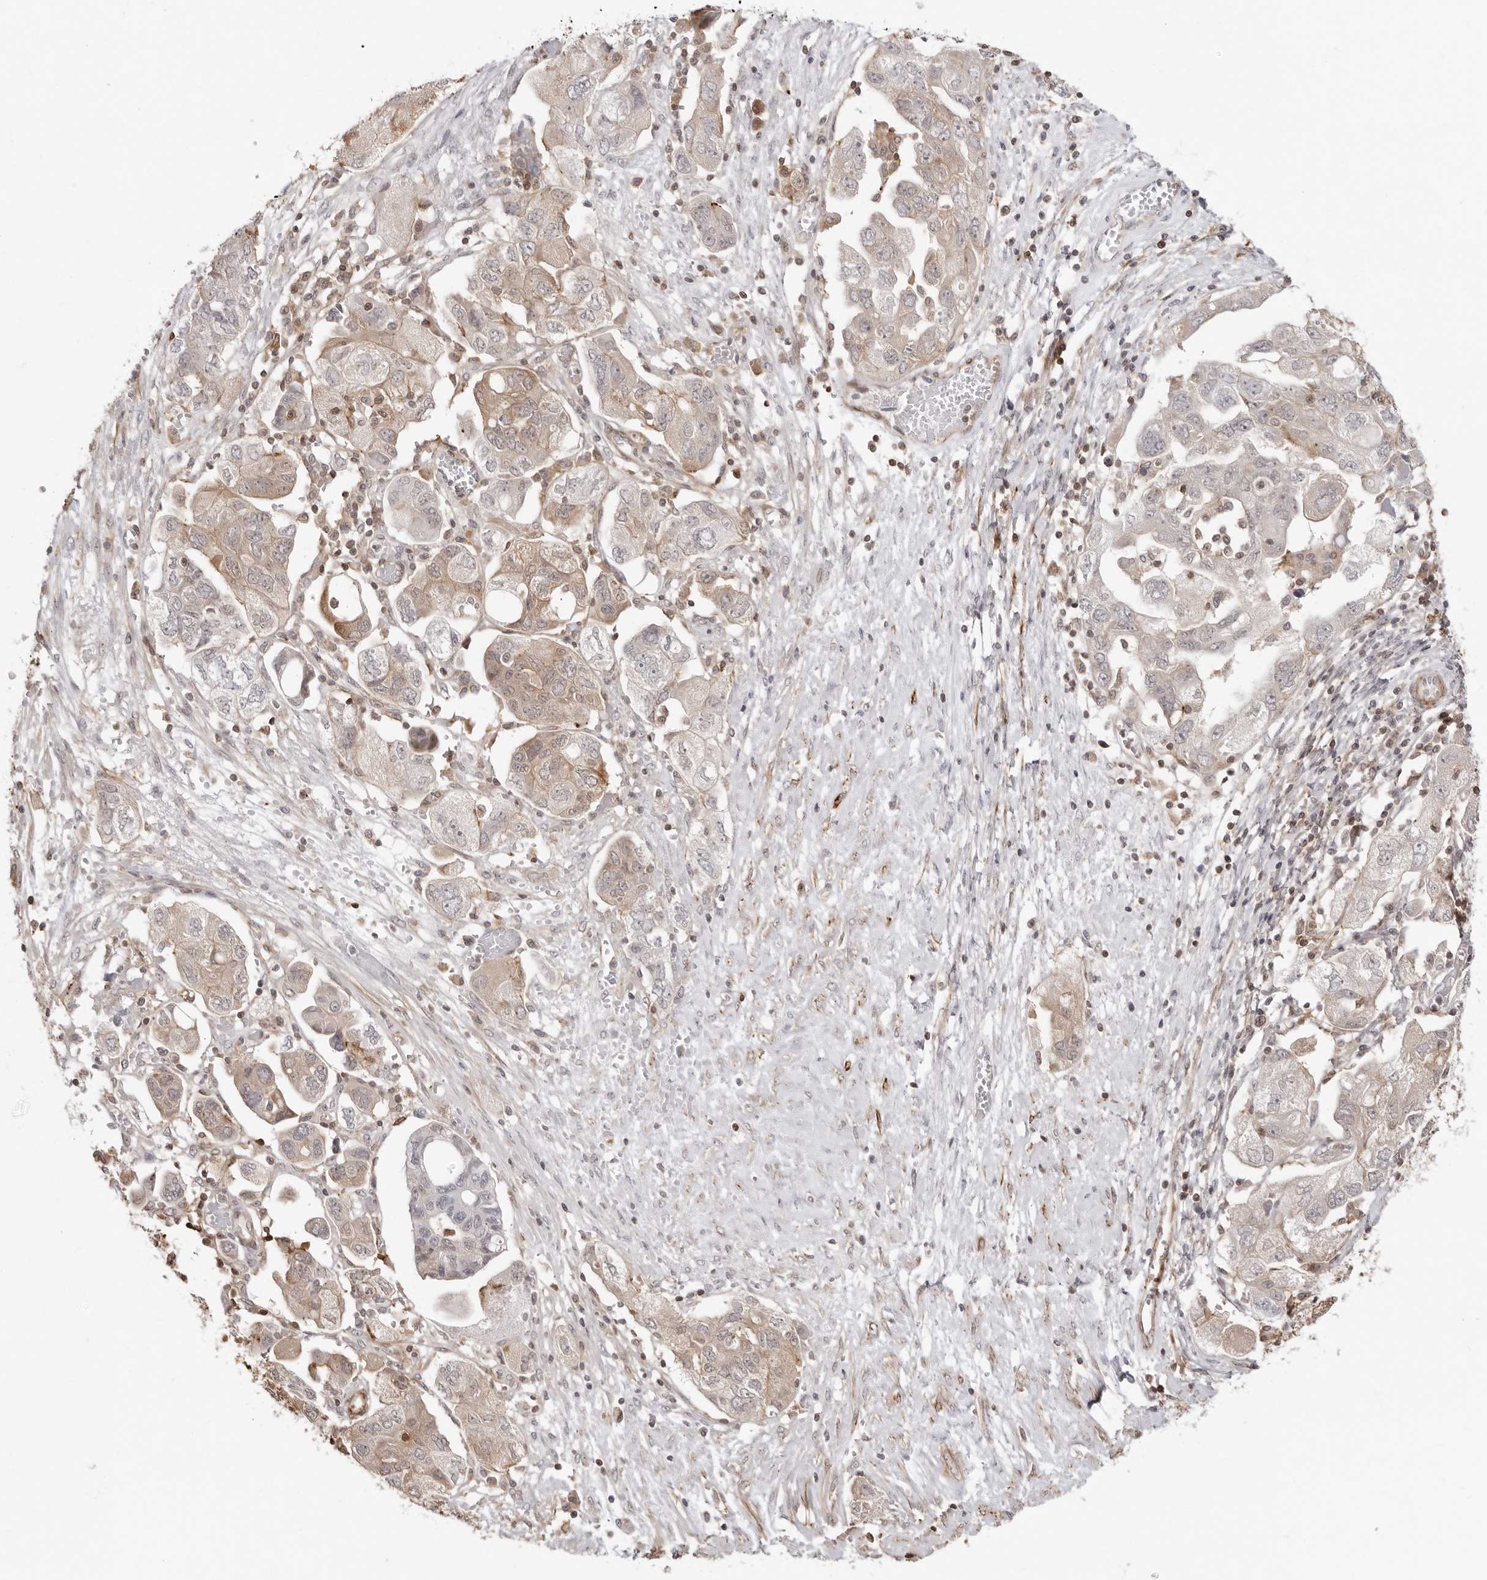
{"staining": {"intensity": "weak", "quantity": "25%-75%", "location": "cytoplasmic/membranous"}, "tissue": "ovarian cancer", "cell_type": "Tumor cells", "image_type": "cancer", "snomed": [{"axis": "morphology", "description": "Carcinoma, NOS"}, {"axis": "morphology", "description": "Cystadenocarcinoma, serous, NOS"}, {"axis": "topography", "description": "Ovary"}], "caption": "Immunohistochemical staining of ovarian serous cystadenocarcinoma shows weak cytoplasmic/membranous protein staining in about 25%-75% of tumor cells.", "gene": "UNK", "patient": {"sex": "female", "age": 69}}